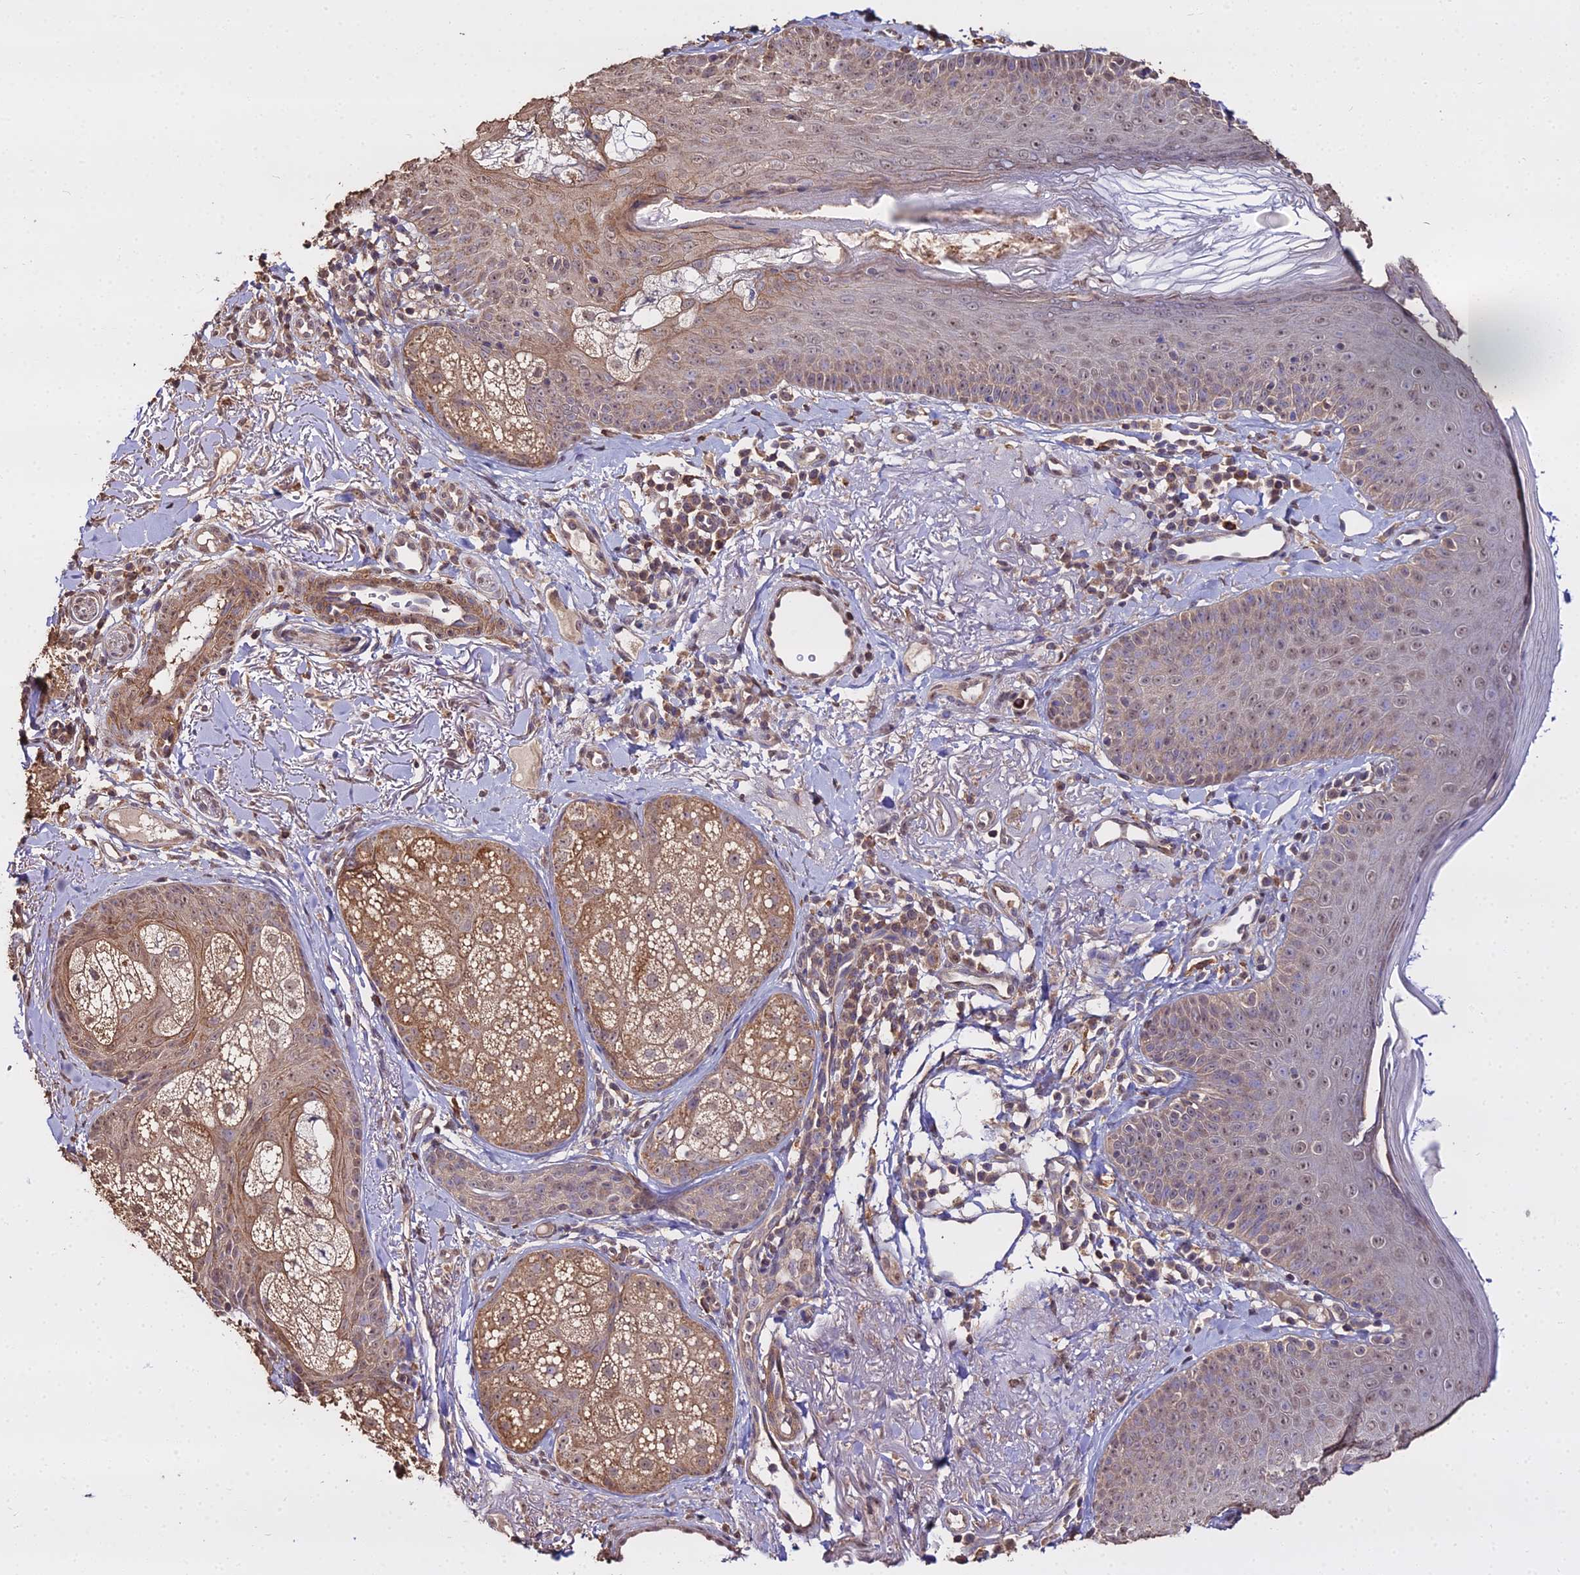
{"staining": {"intensity": "weak", "quantity": ">75%", "location": "cytoplasmic/membranous,nuclear"}, "tissue": "skin", "cell_type": "Fibroblasts", "image_type": "normal", "snomed": [{"axis": "morphology", "description": "Normal tissue, NOS"}, {"axis": "topography", "description": "Skin"}], "caption": "Benign skin reveals weak cytoplasmic/membranous,nuclear expression in approximately >75% of fibroblasts.", "gene": "METTL13", "patient": {"sex": "male", "age": 57}}